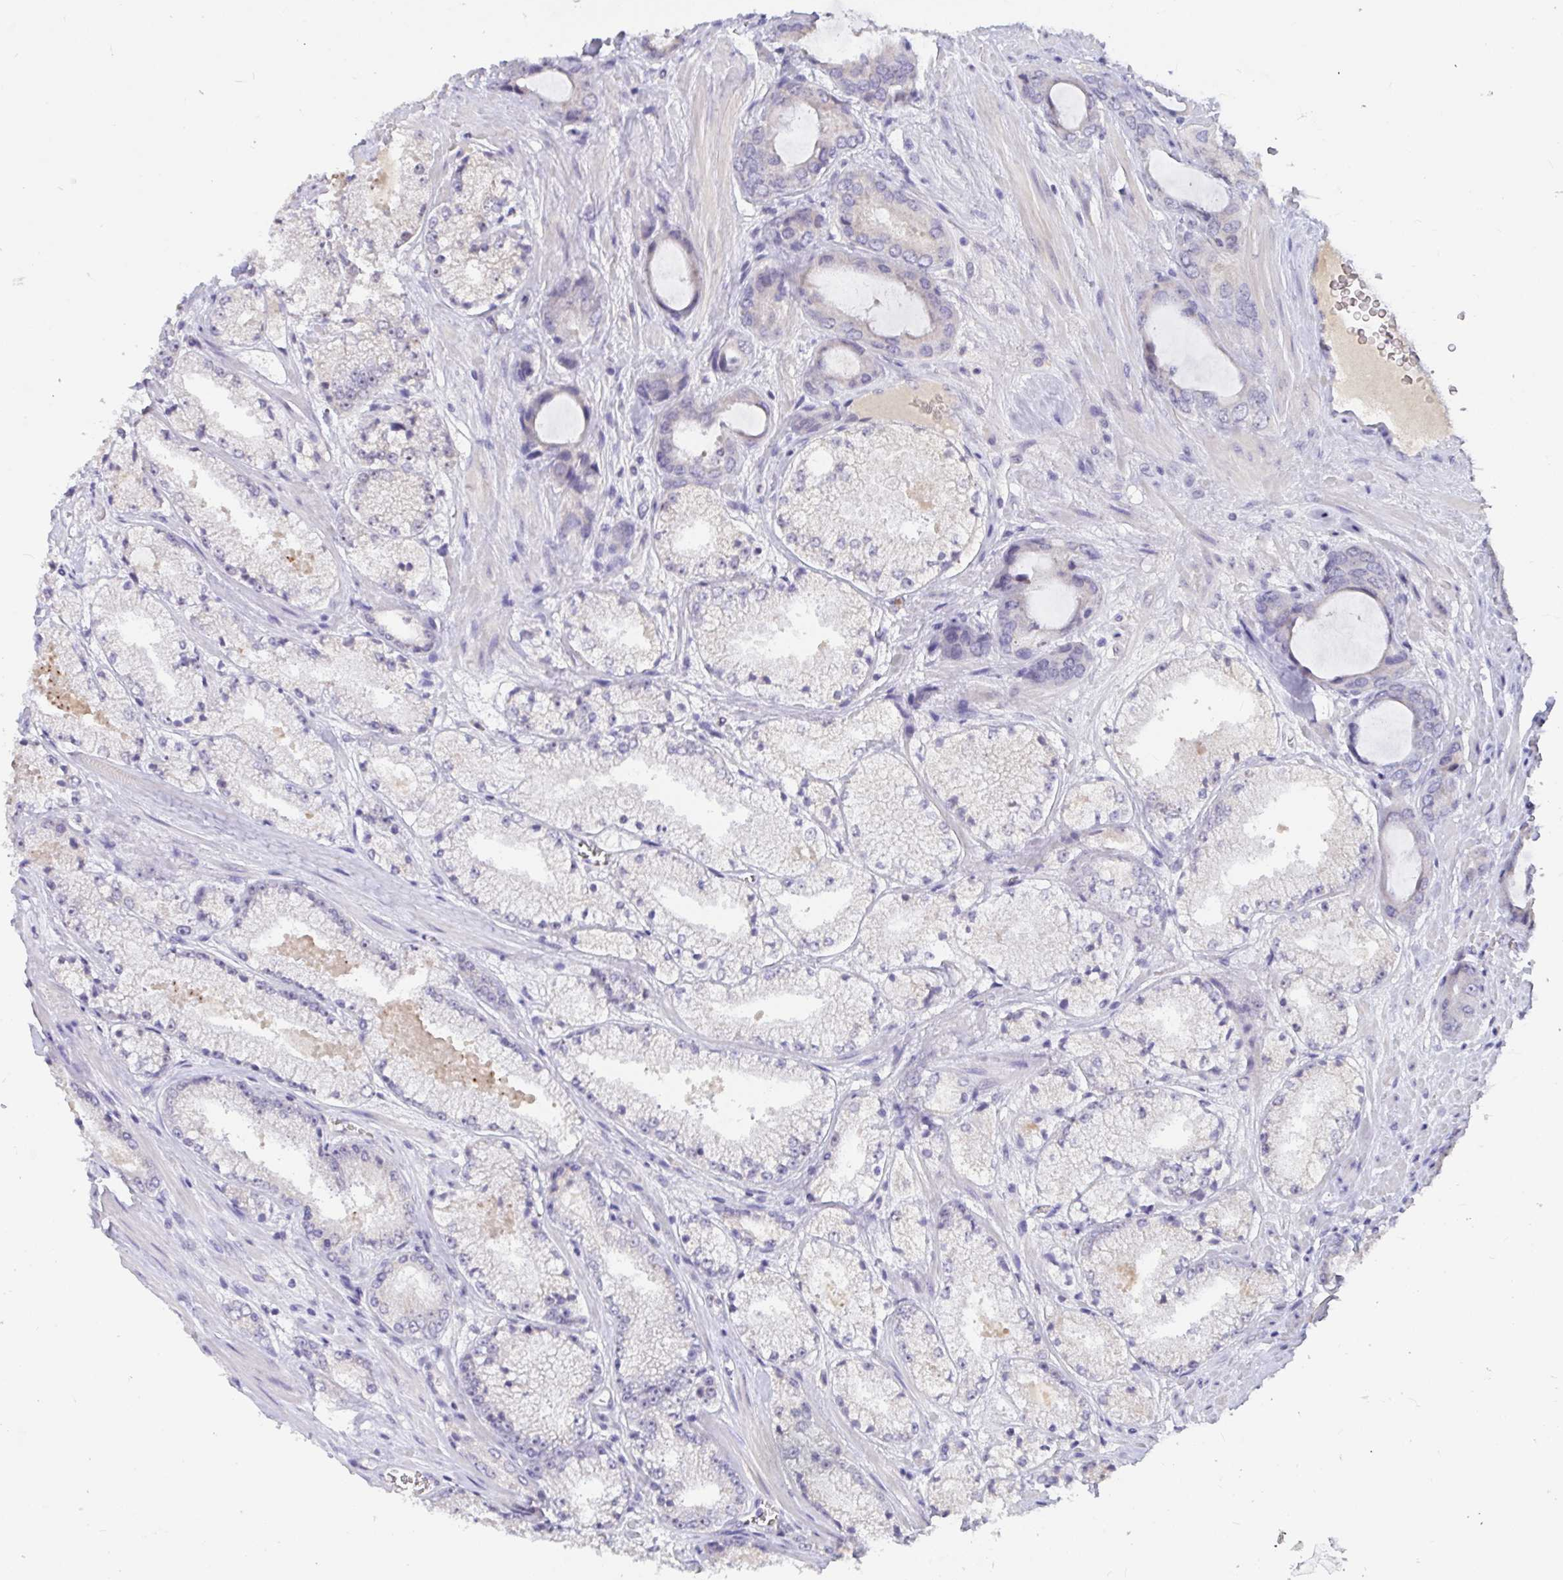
{"staining": {"intensity": "negative", "quantity": "none", "location": "none"}, "tissue": "prostate cancer", "cell_type": "Tumor cells", "image_type": "cancer", "snomed": [{"axis": "morphology", "description": "Adenocarcinoma, High grade"}, {"axis": "topography", "description": "Prostate"}], "caption": "Prostate cancer (high-grade adenocarcinoma) was stained to show a protein in brown. There is no significant positivity in tumor cells.", "gene": "MYC", "patient": {"sex": "male", "age": 63}}